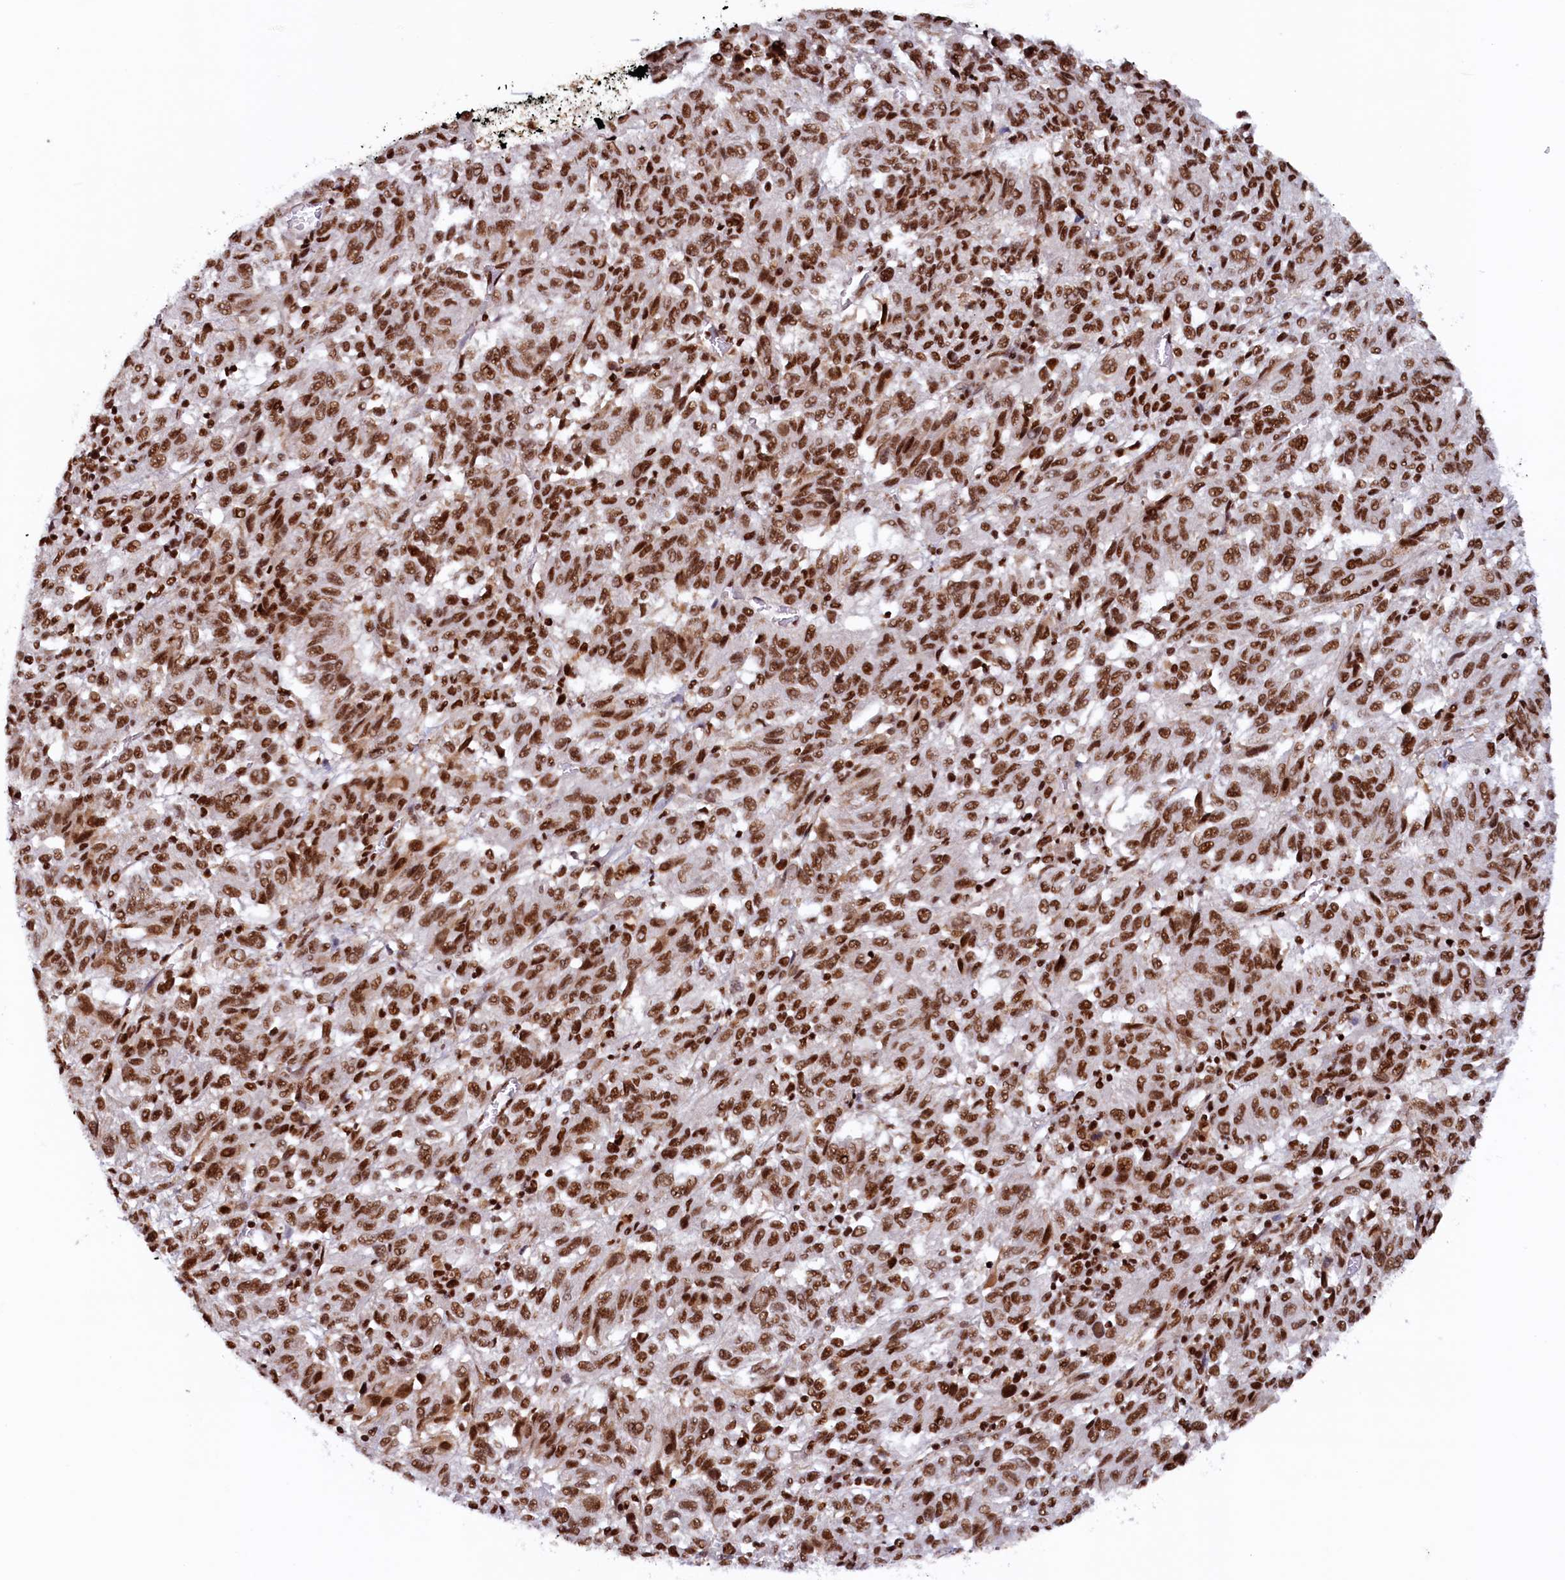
{"staining": {"intensity": "strong", "quantity": ">75%", "location": "nuclear"}, "tissue": "melanoma", "cell_type": "Tumor cells", "image_type": "cancer", "snomed": [{"axis": "morphology", "description": "Malignant melanoma, Metastatic site"}, {"axis": "topography", "description": "Lung"}], "caption": "Protein staining demonstrates strong nuclear positivity in about >75% of tumor cells in melanoma.", "gene": "ZC3H18", "patient": {"sex": "male", "age": 64}}